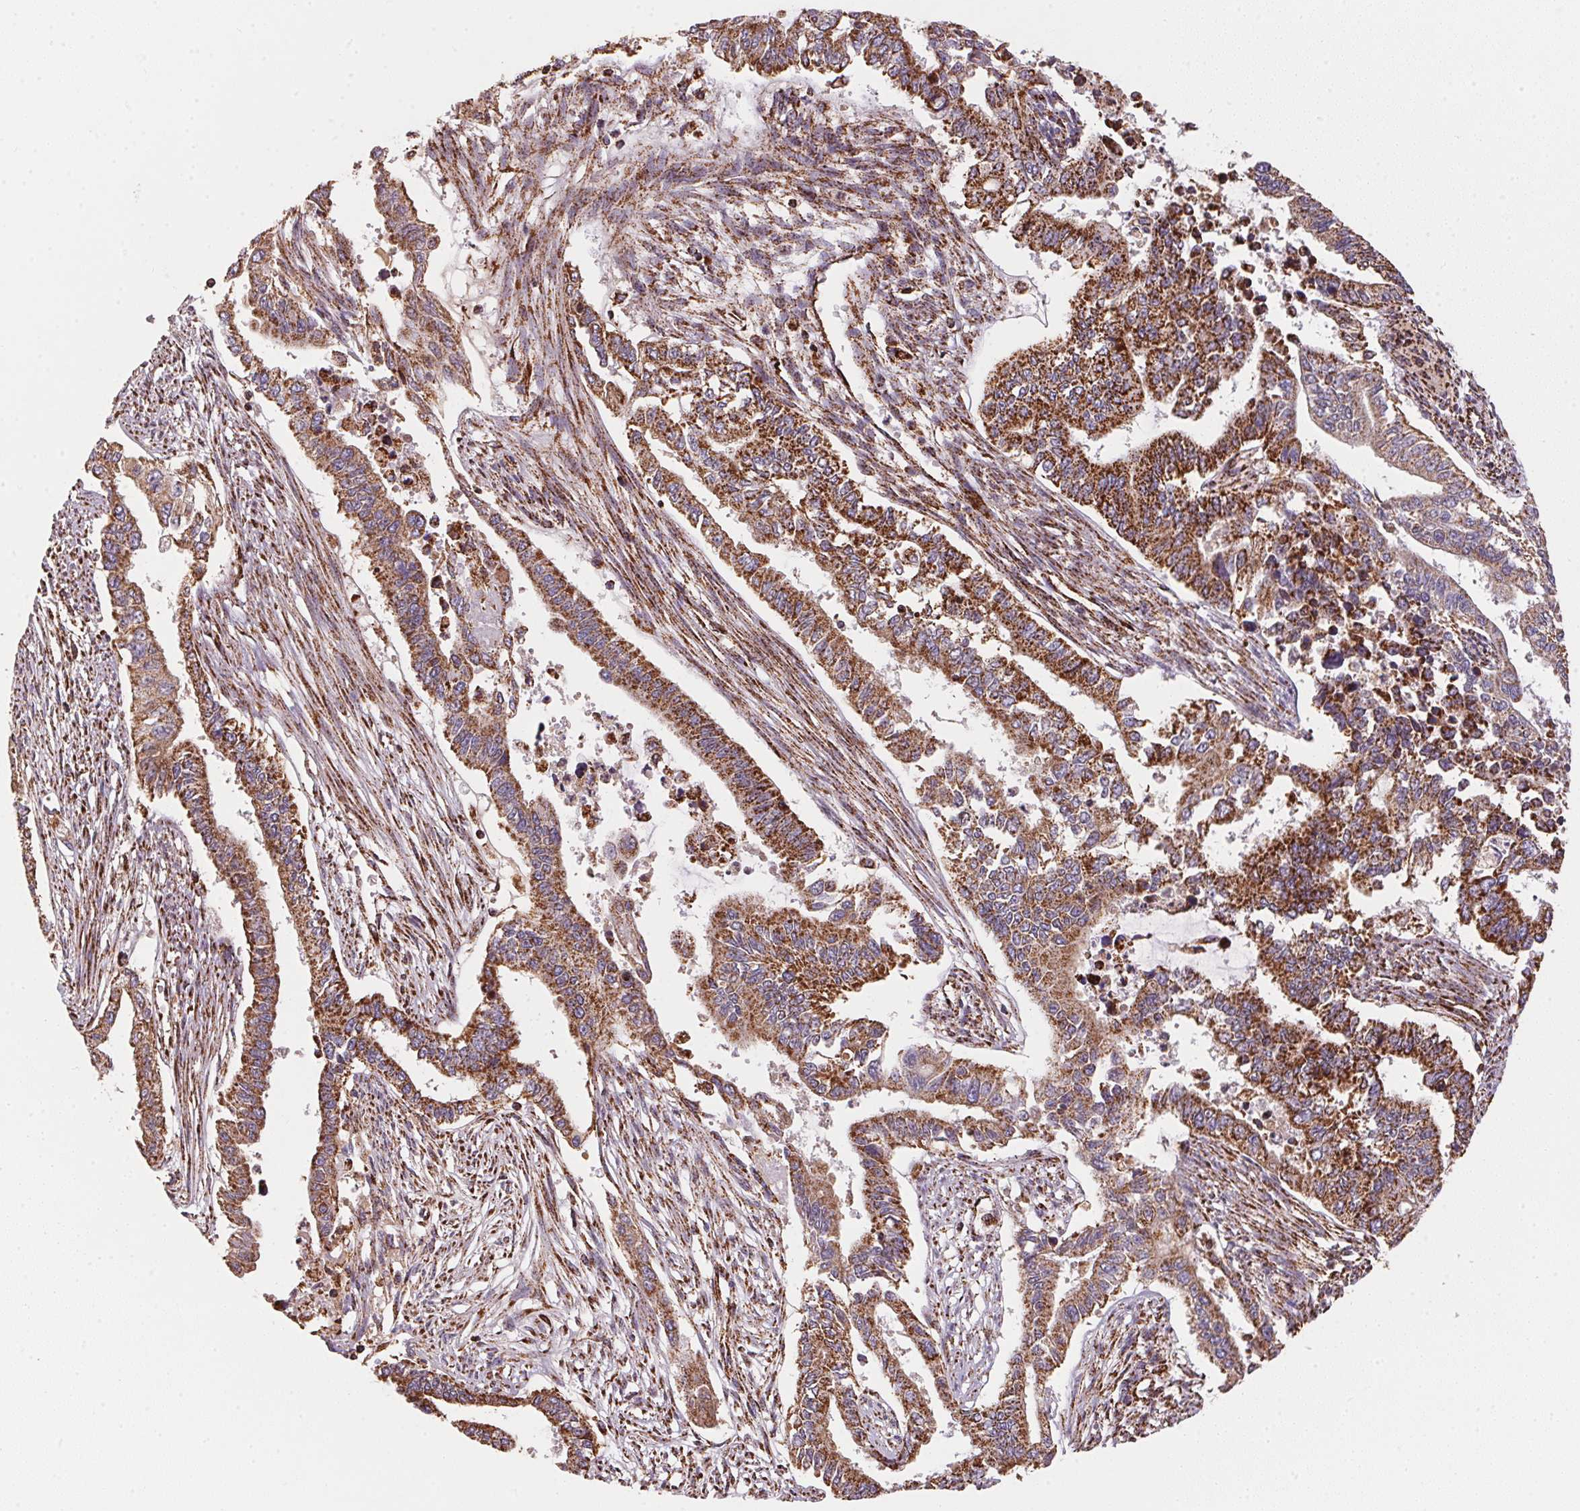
{"staining": {"intensity": "strong", "quantity": ">75%", "location": "cytoplasmic/membranous"}, "tissue": "endometrial cancer", "cell_type": "Tumor cells", "image_type": "cancer", "snomed": [{"axis": "morphology", "description": "Adenocarcinoma, NOS"}, {"axis": "topography", "description": "Uterus"}], "caption": "A micrograph of endometrial adenocarcinoma stained for a protein shows strong cytoplasmic/membranous brown staining in tumor cells. (Brightfield microscopy of DAB IHC at high magnification).", "gene": "NDUFS2", "patient": {"sex": "female", "age": 59}}